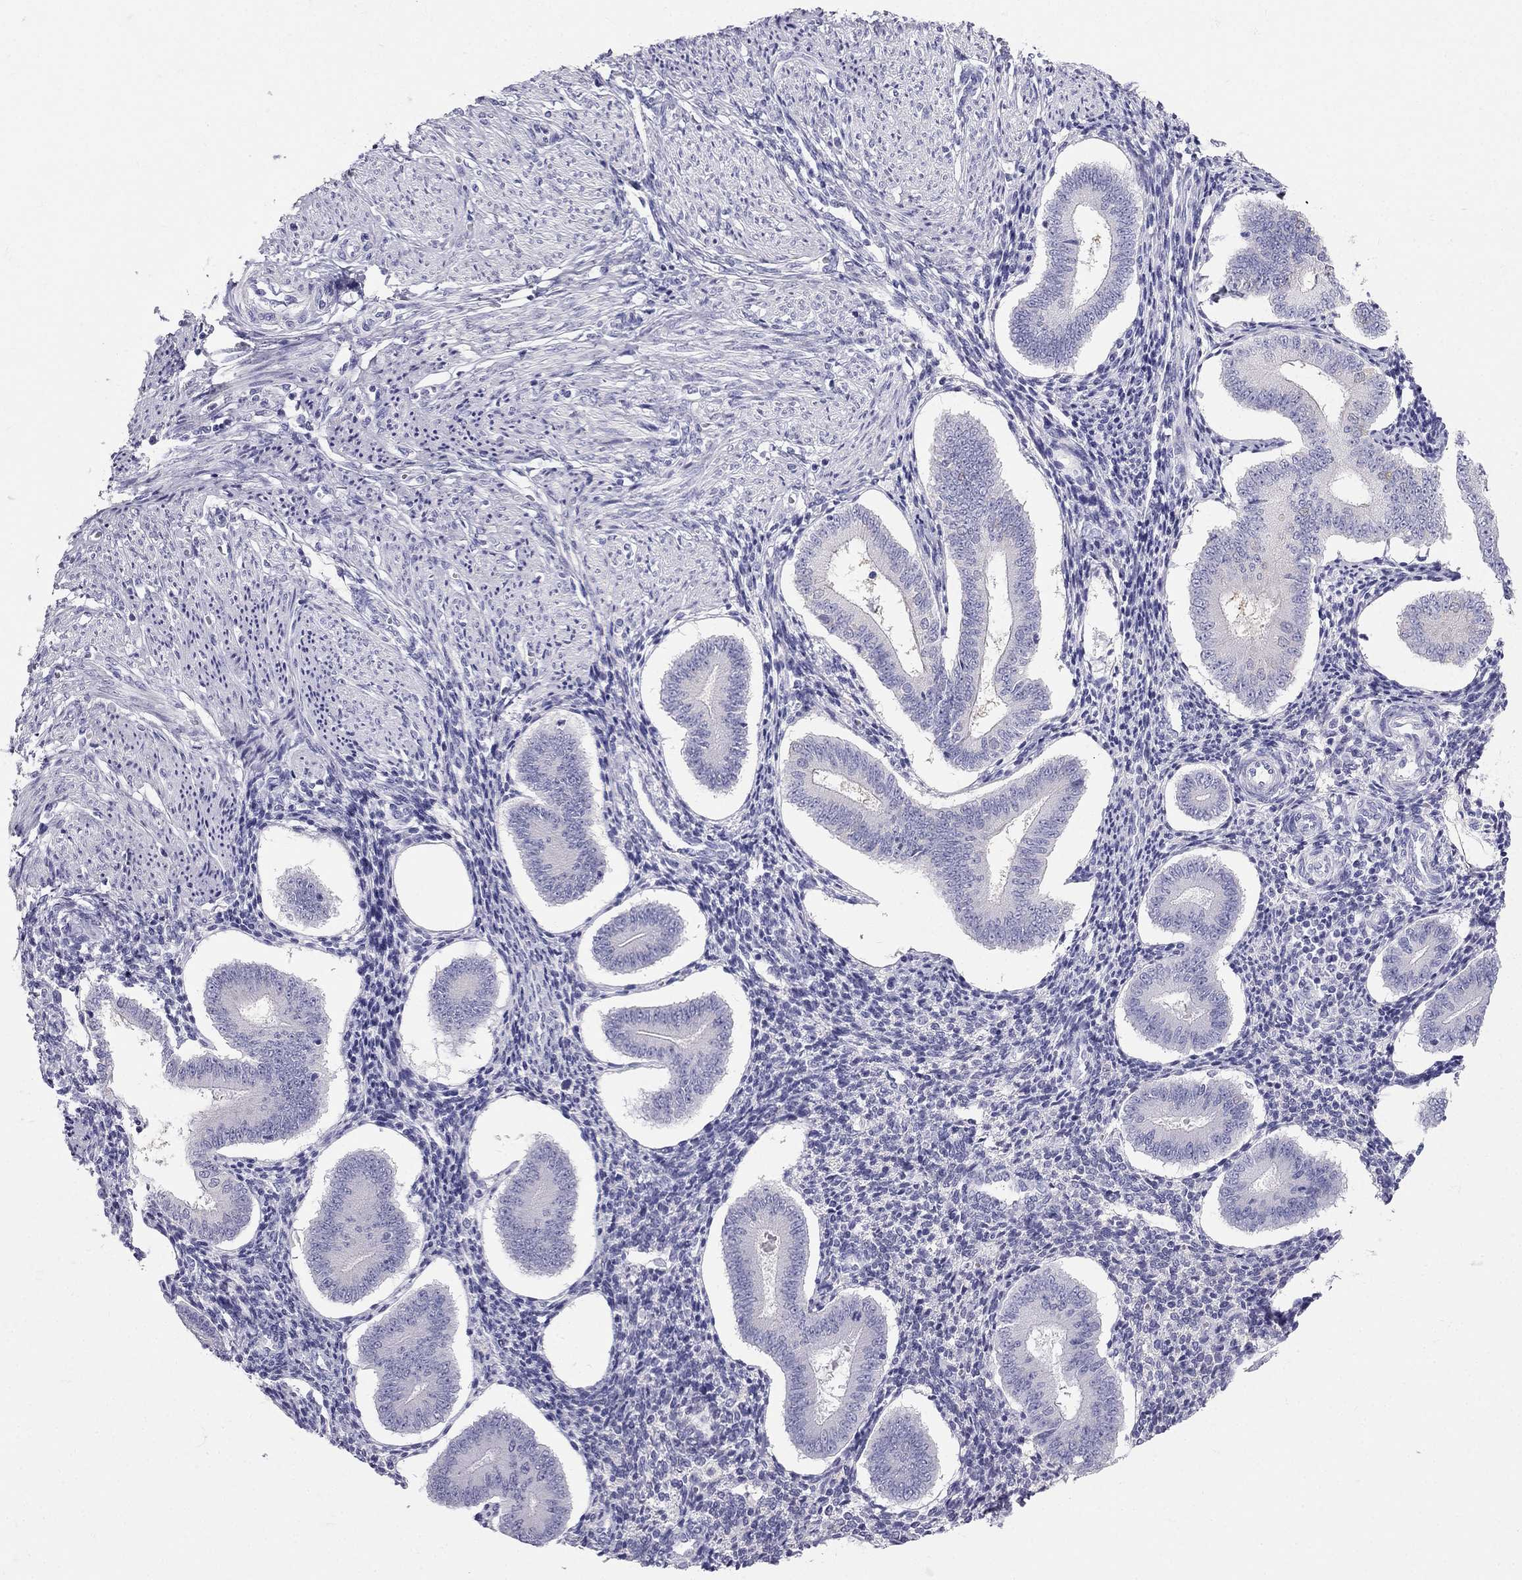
{"staining": {"intensity": "negative", "quantity": "none", "location": "none"}, "tissue": "endometrium", "cell_type": "Cells in endometrial stroma", "image_type": "normal", "snomed": [{"axis": "morphology", "description": "Normal tissue, NOS"}, {"axis": "topography", "description": "Endometrium"}], "caption": "Cells in endometrial stroma show no significant positivity in unremarkable endometrium. Brightfield microscopy of IHC stained with DAB (brown) and hematoxylin (blue), captured at high magnification.", "gene": "RFLNA", "patient": {"sex": "female", "age": 40}}